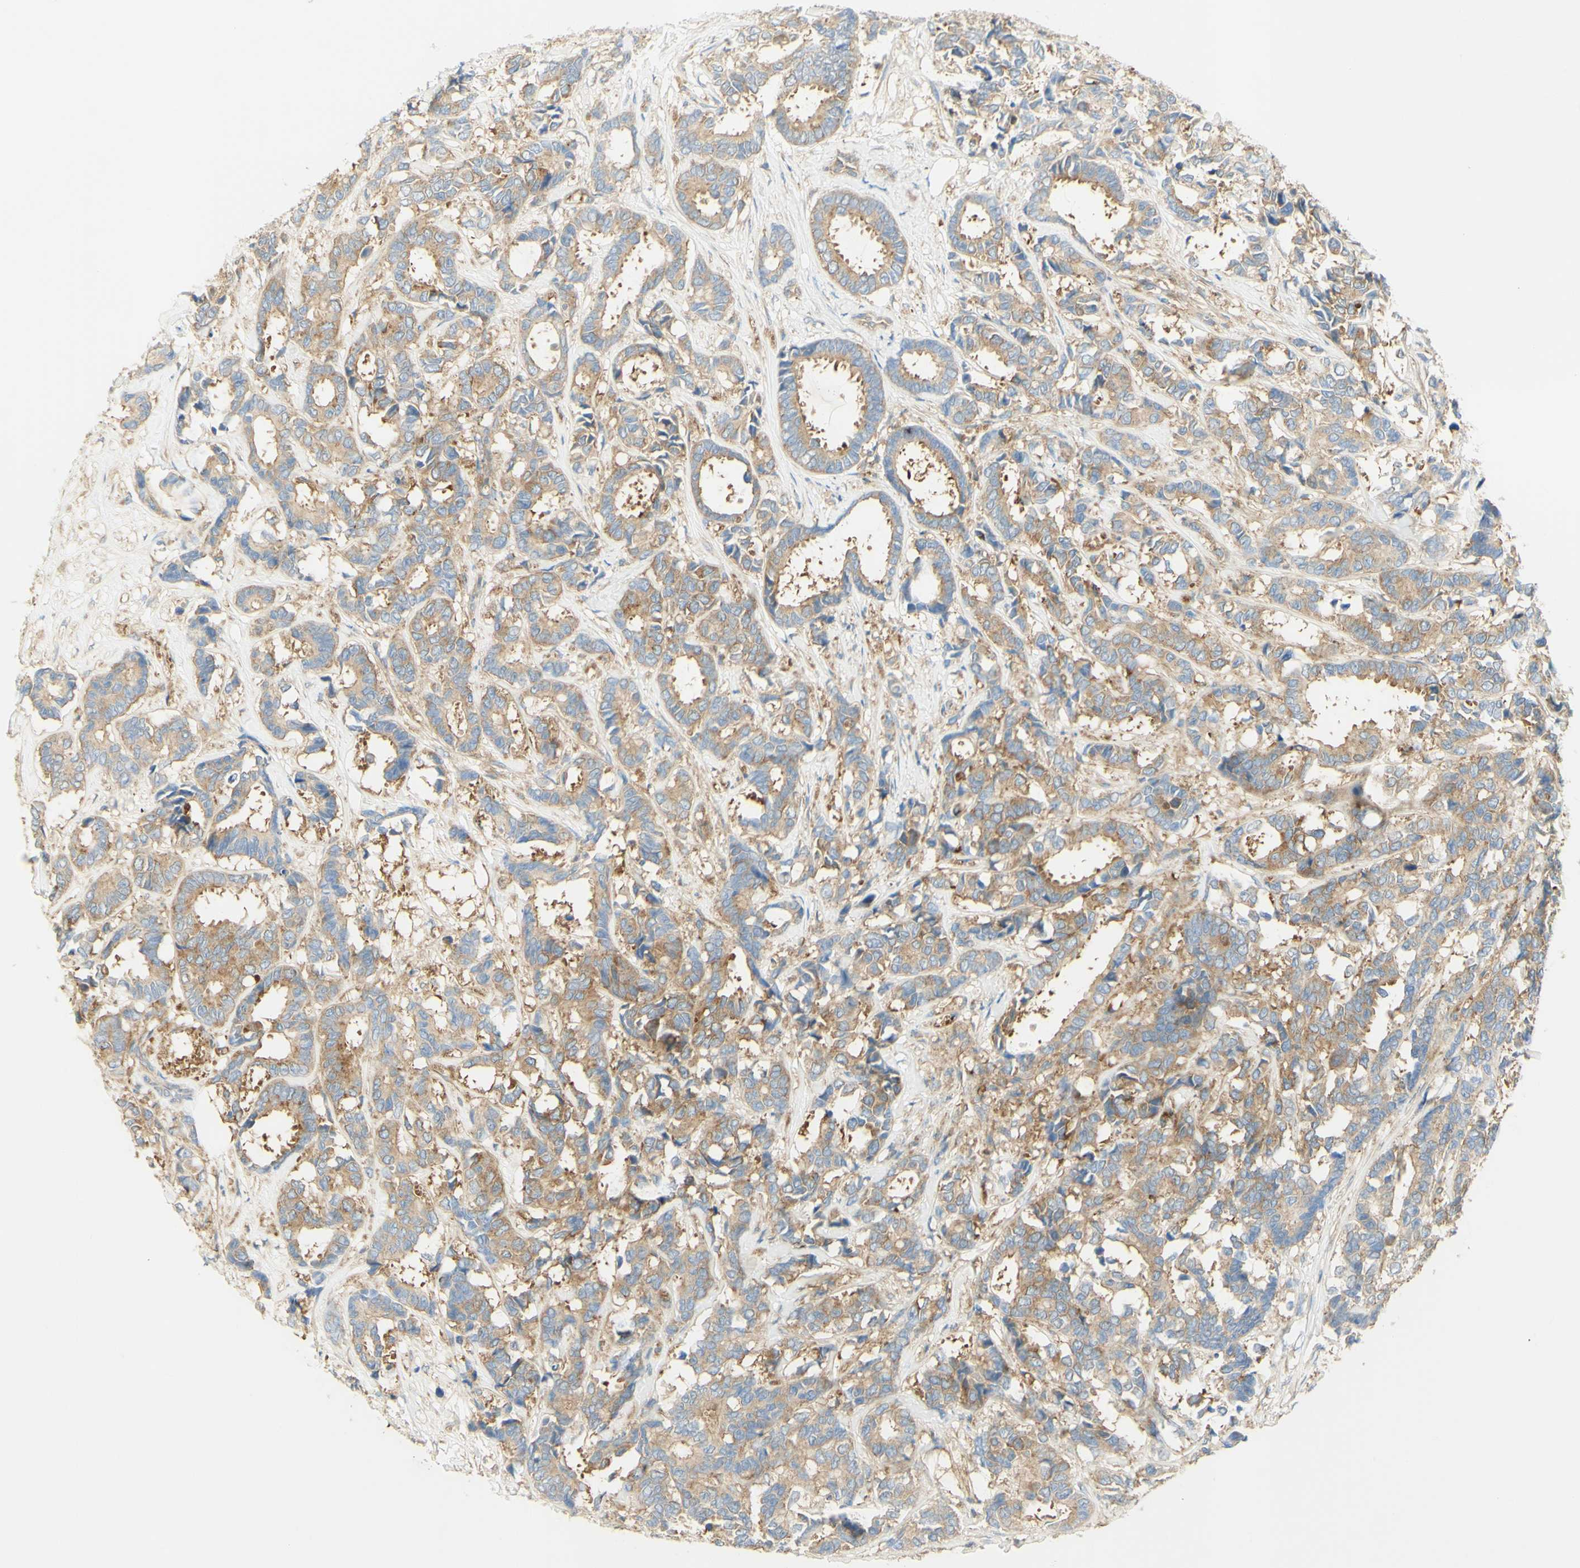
{"staining": {"intensity": "moderate", "quantity": ">75%", "location": "cytoplasmic/membranous"}, "tissue": "breast cancer", "cell_type": "Tumor cells", "image_type": "cancer", "snomed": [{"axis": "morphology", "description": "Duct carcinoma"}, {"axis": "topography", "description": "Breast"}], "caption": "This is a histology image of immunohistochemistry staining of breast cancer, which shows moderate staining in the cytoplasmic/membranous of tumor cells.", "gene": "IKBKG", "patient": {"sex": "female", "age": 87}}